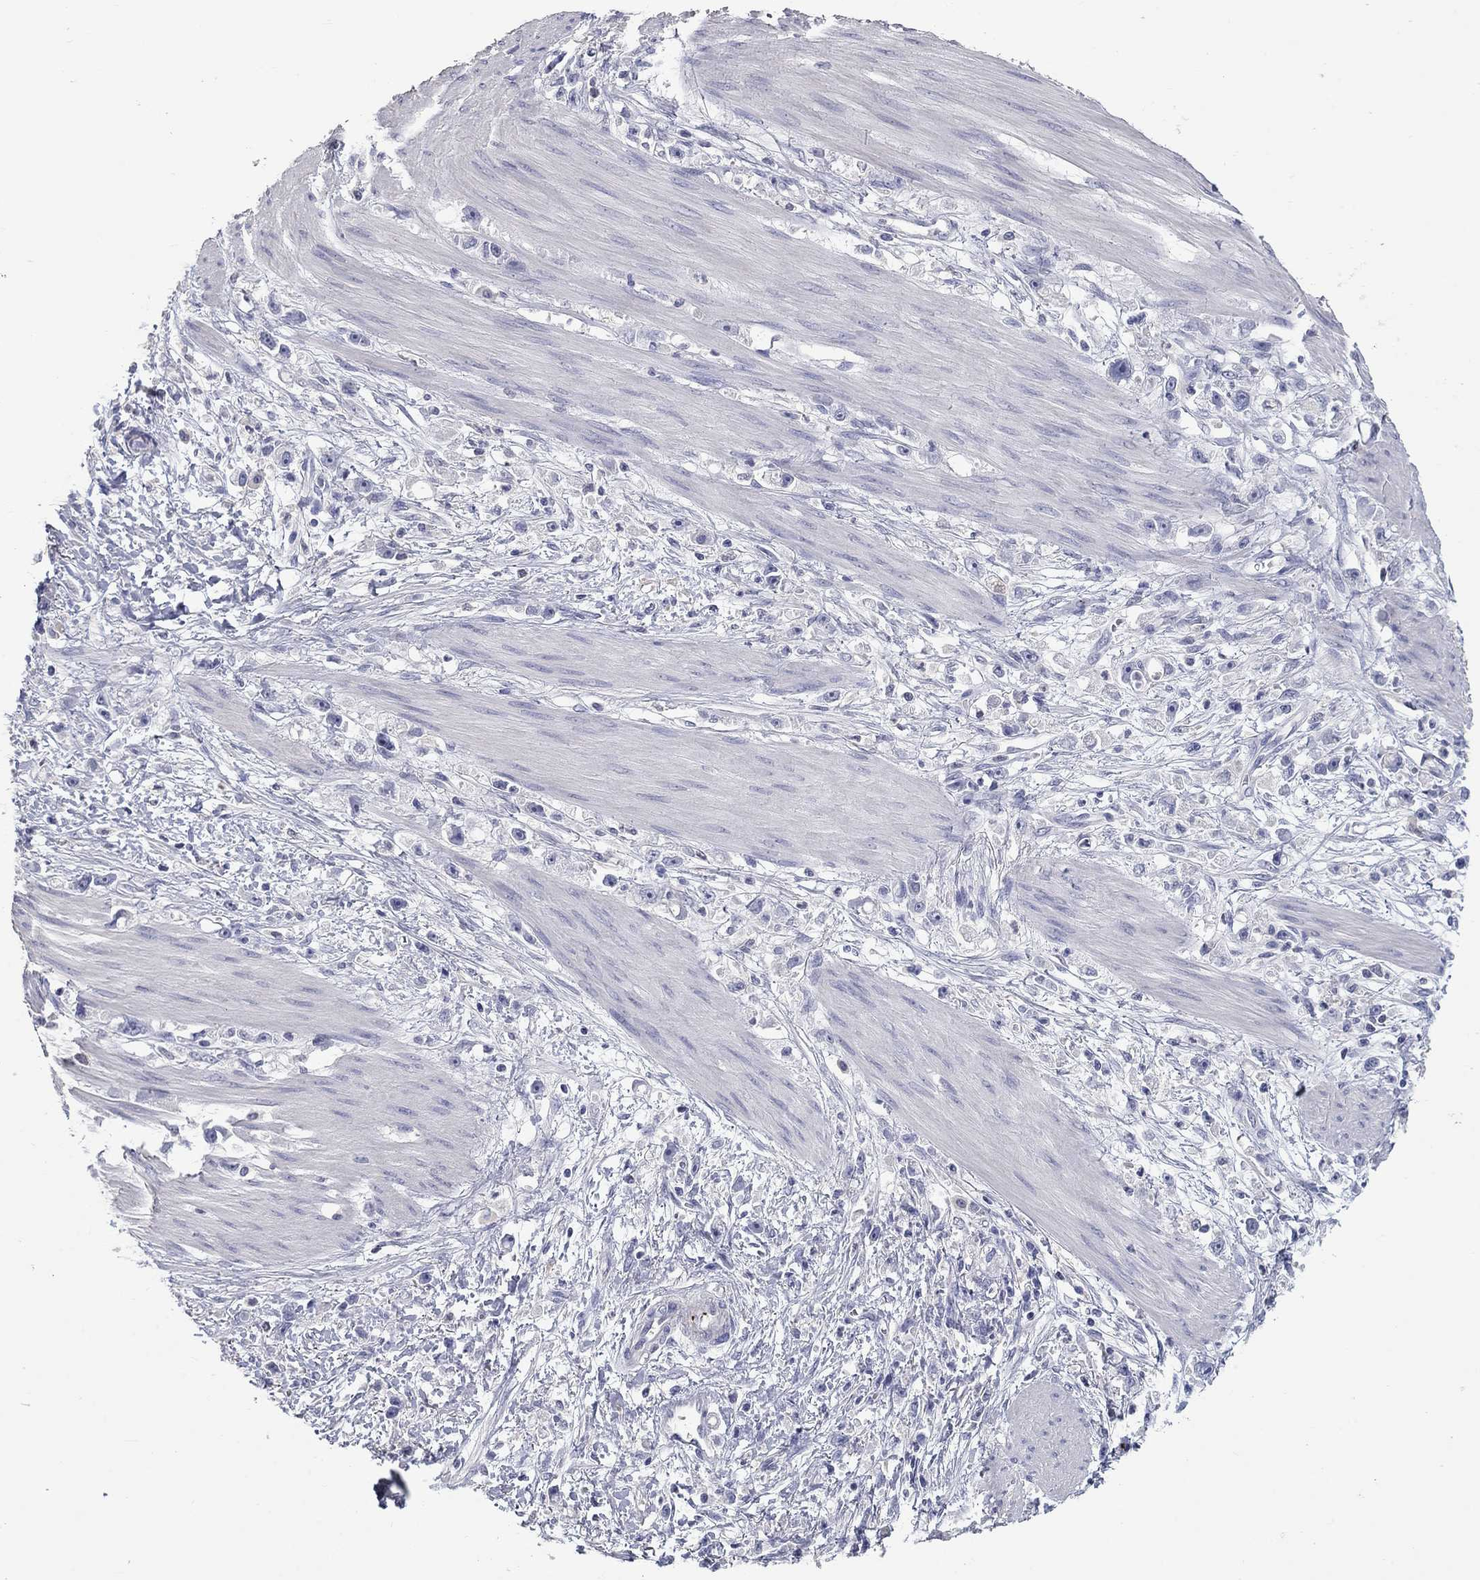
{"staining": {"intensity": "negative", "quantity": "none", "location": "none"}, "tissue": "stomach cancer", "cell_type": "Tumor cells", "image_type": "cancer", "snomed": [{"axis": "morphology", "description": "Adenocarcinoma, NOS"}, {"axis": "topography", "description": "Stomach"}], "caption": "Human stomach cancer (adenocarcinoma) stained for a protein using IHC demonstrates no positivity in tumor cells.", "gene": "PLEK", "patient": {"sex": "female", "age": 59}}